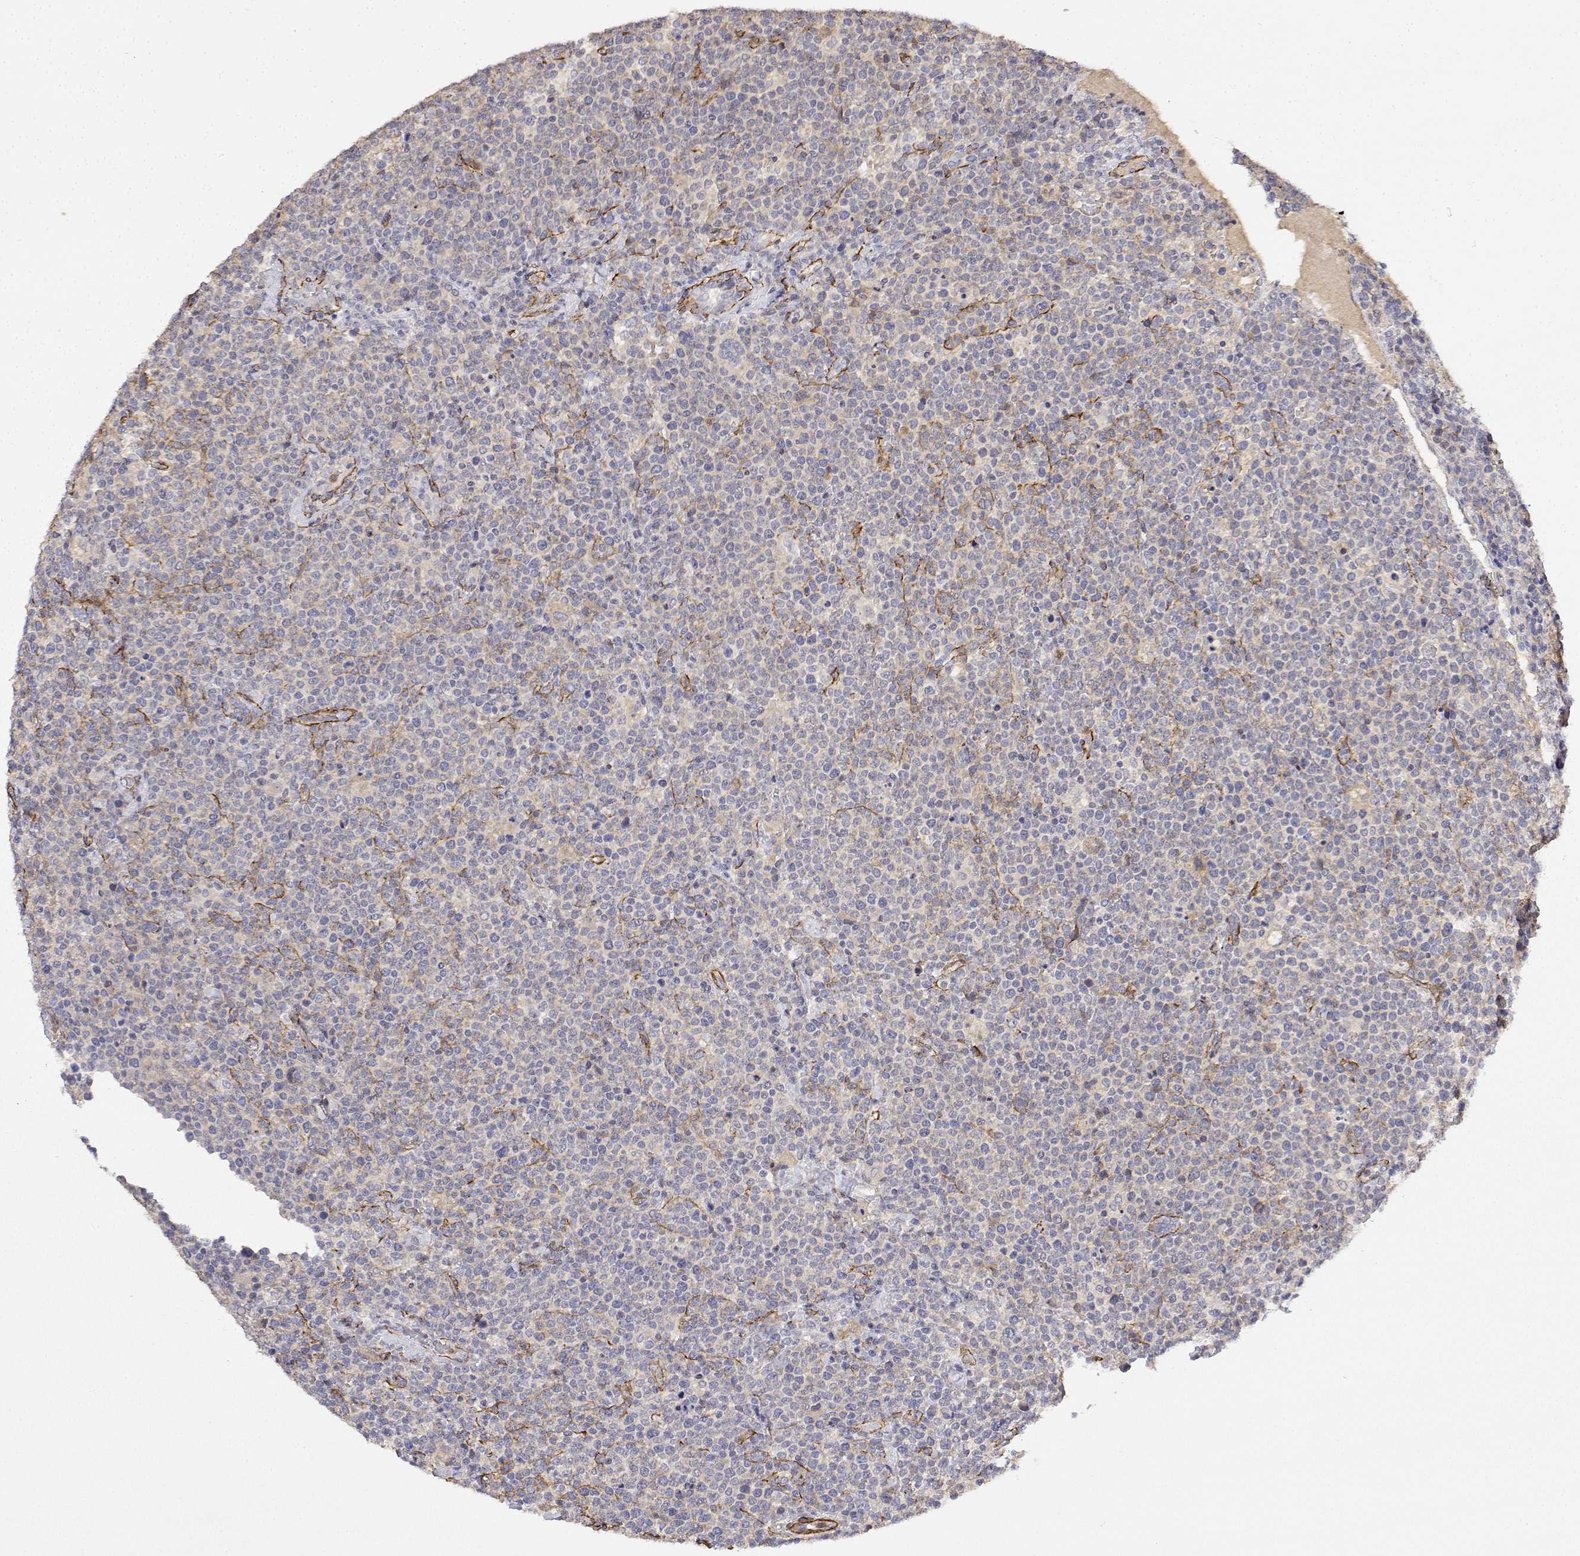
{"staining": {"intensity": "negative", "quantity": "none", "location": "none"}, "tissue": "lymphoma", "cell_type": "Tumor cells", "image_type": "cancer", "snomed": [{"axis": "morphology", "description": "Malignant lymphoma, non-Hodgkin's type, High grade"}, {"axis": "topography", "description": "Lymph node"}], "caption": "An immunohistochemistry photomicrograph of malignant lymphoma, non-Hodgkin's type (high-grade) is shown. There is no staining in tumor cells of malignant lymphoma, non-Hodgkin's type (high-grade). (Brightfield microscopy of DAB (3,3'-diaminobenzidine) immunohistochemistry (IHC) at high magnification).", "gene": "SOWAHD", "patient": {"sex": "male", "age": 61}}